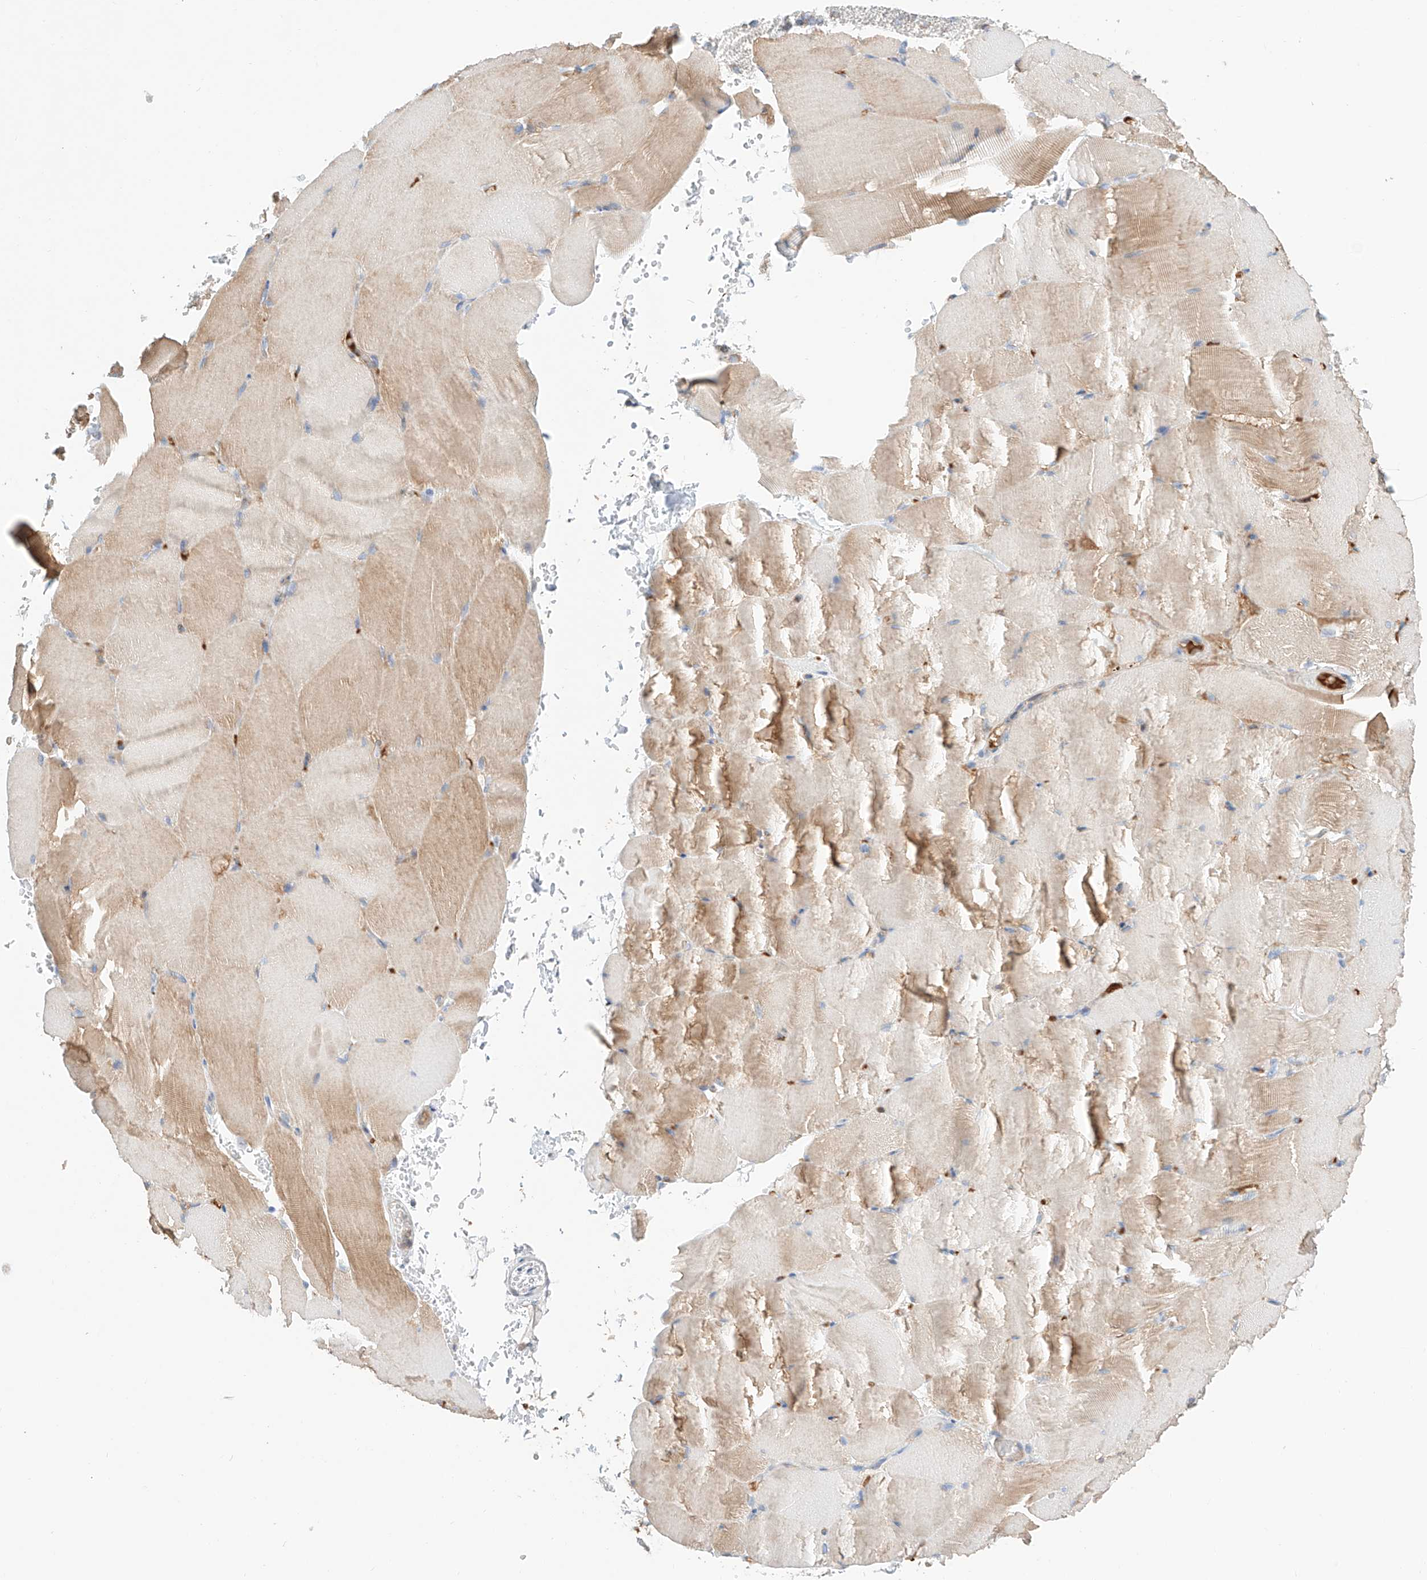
{"staining": {"intensity": "weak", "quantity": "25%-75%", "location": "cytoplasmic/membranous"}, "tissue": "skeletal muscle", "cell_type": "Myocytes", "image_type": "normal", "snomed": [{"axis": "morphology", "description": "Normal tissue, NOS"}, {"axis": "topography", "description": "Skeletal muscle"}, {"axis": "topography", "description": "Parathyroid gland"}], "caption": "Protein staining demonstrates weak cytoplasmic/membranous positivity in approximately 25%-75% of myocytes in benign skeletal muscle. The staining is performed using DAB (3,3'-diaminobenzidine) brown chromogen to label protein expression. The nuclei are counter-stained blue using hematoxylin.", "gene": "PGGT1B", "patient": {"sex": "female", "age": 37}}